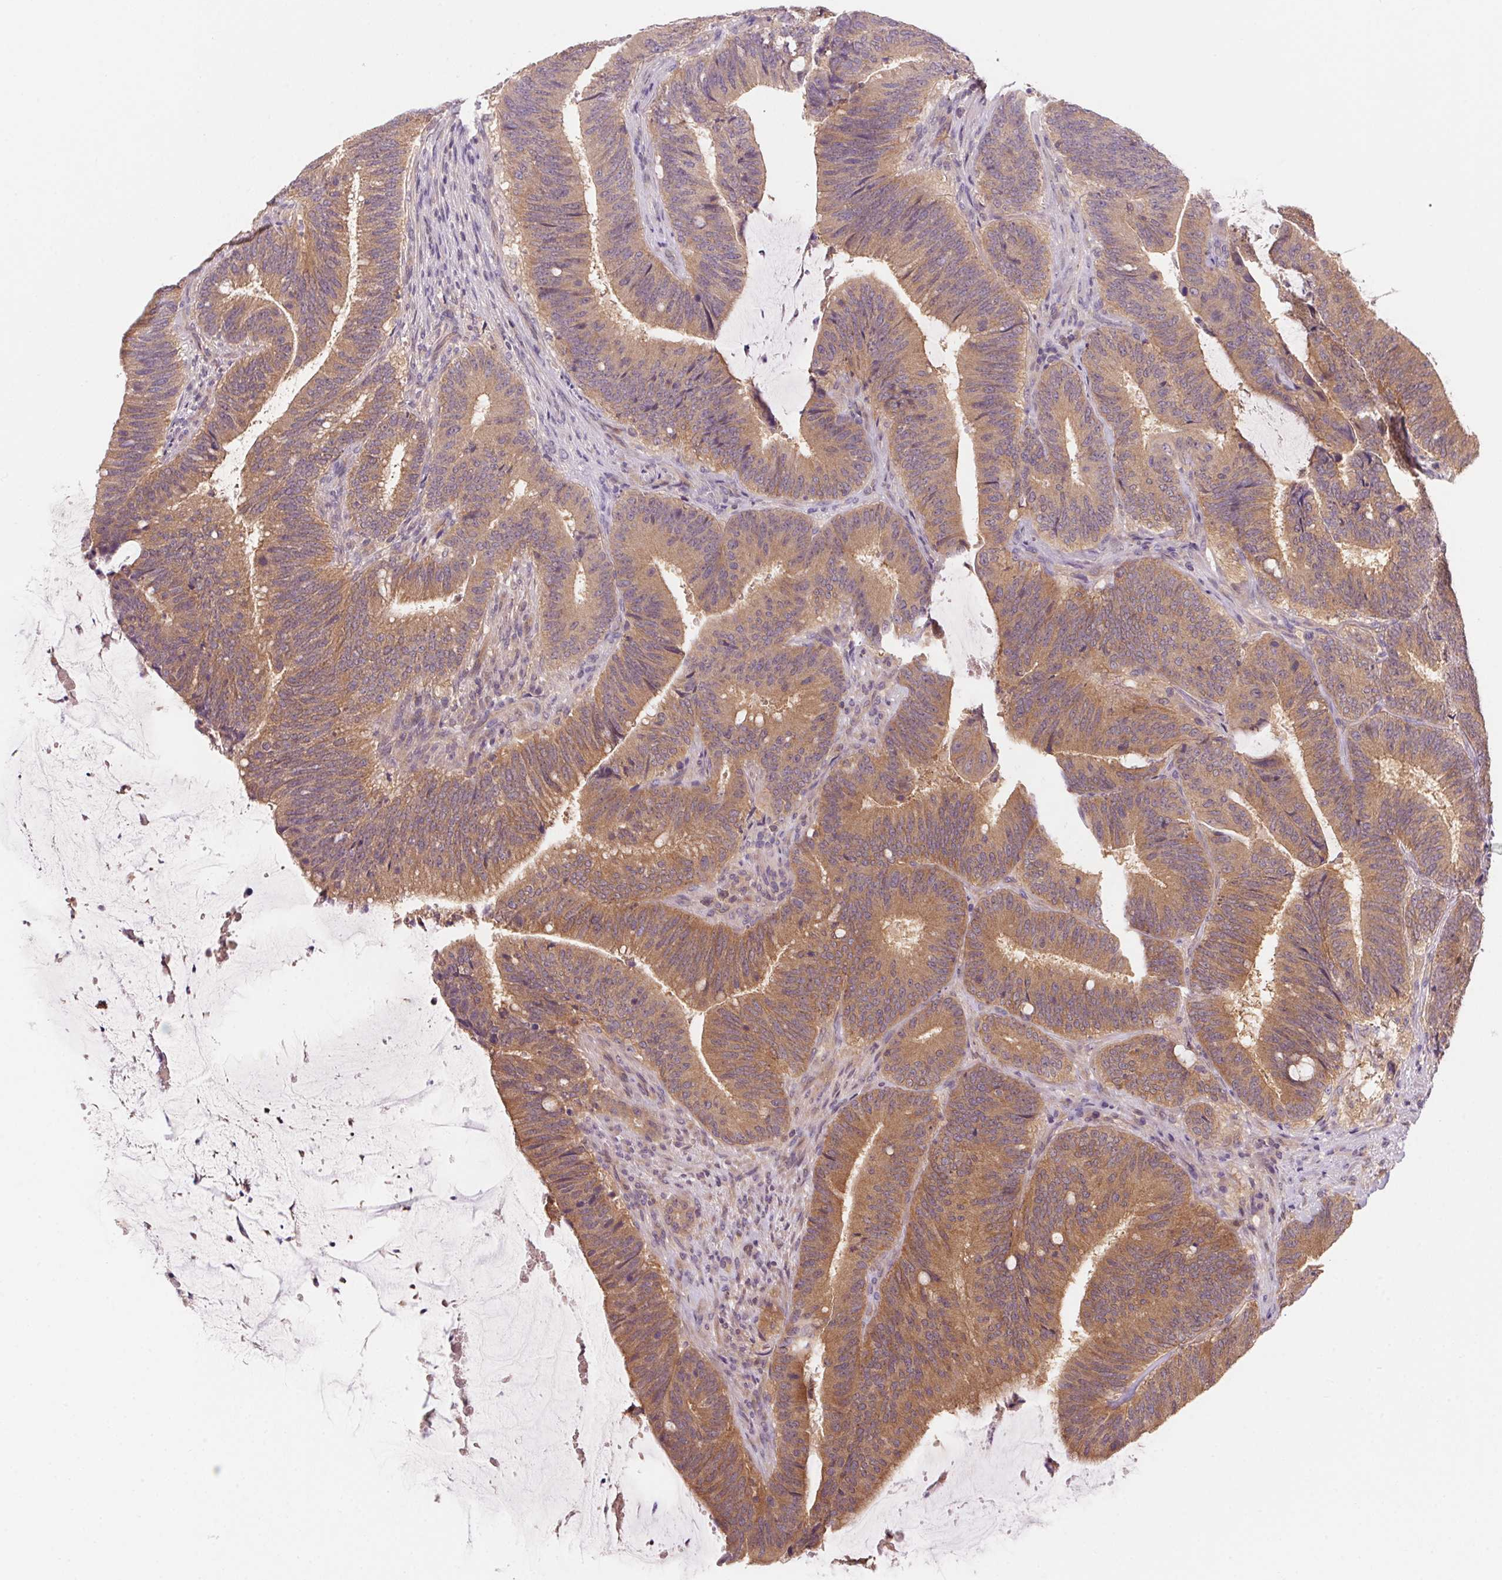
{"staining": {"intensity": "weak", "quantity": ">75%", "location": "cytoplasmic/membranous"}, "tissue": "colorectal cancer", "cell_type": "Tumor cells", "image_type": "cancer", "snomed": [{"axis": "morphology", "description": "Adenocarcinoma, NOS"}, {"axis": "topography", "description": "Colon"}], "caption": "Colorectal cancer stained with a protein marker reveals weak staining in tumor cells.", "gene": "PRKAA1", "patient": {"sex": "female", "age": 43}}